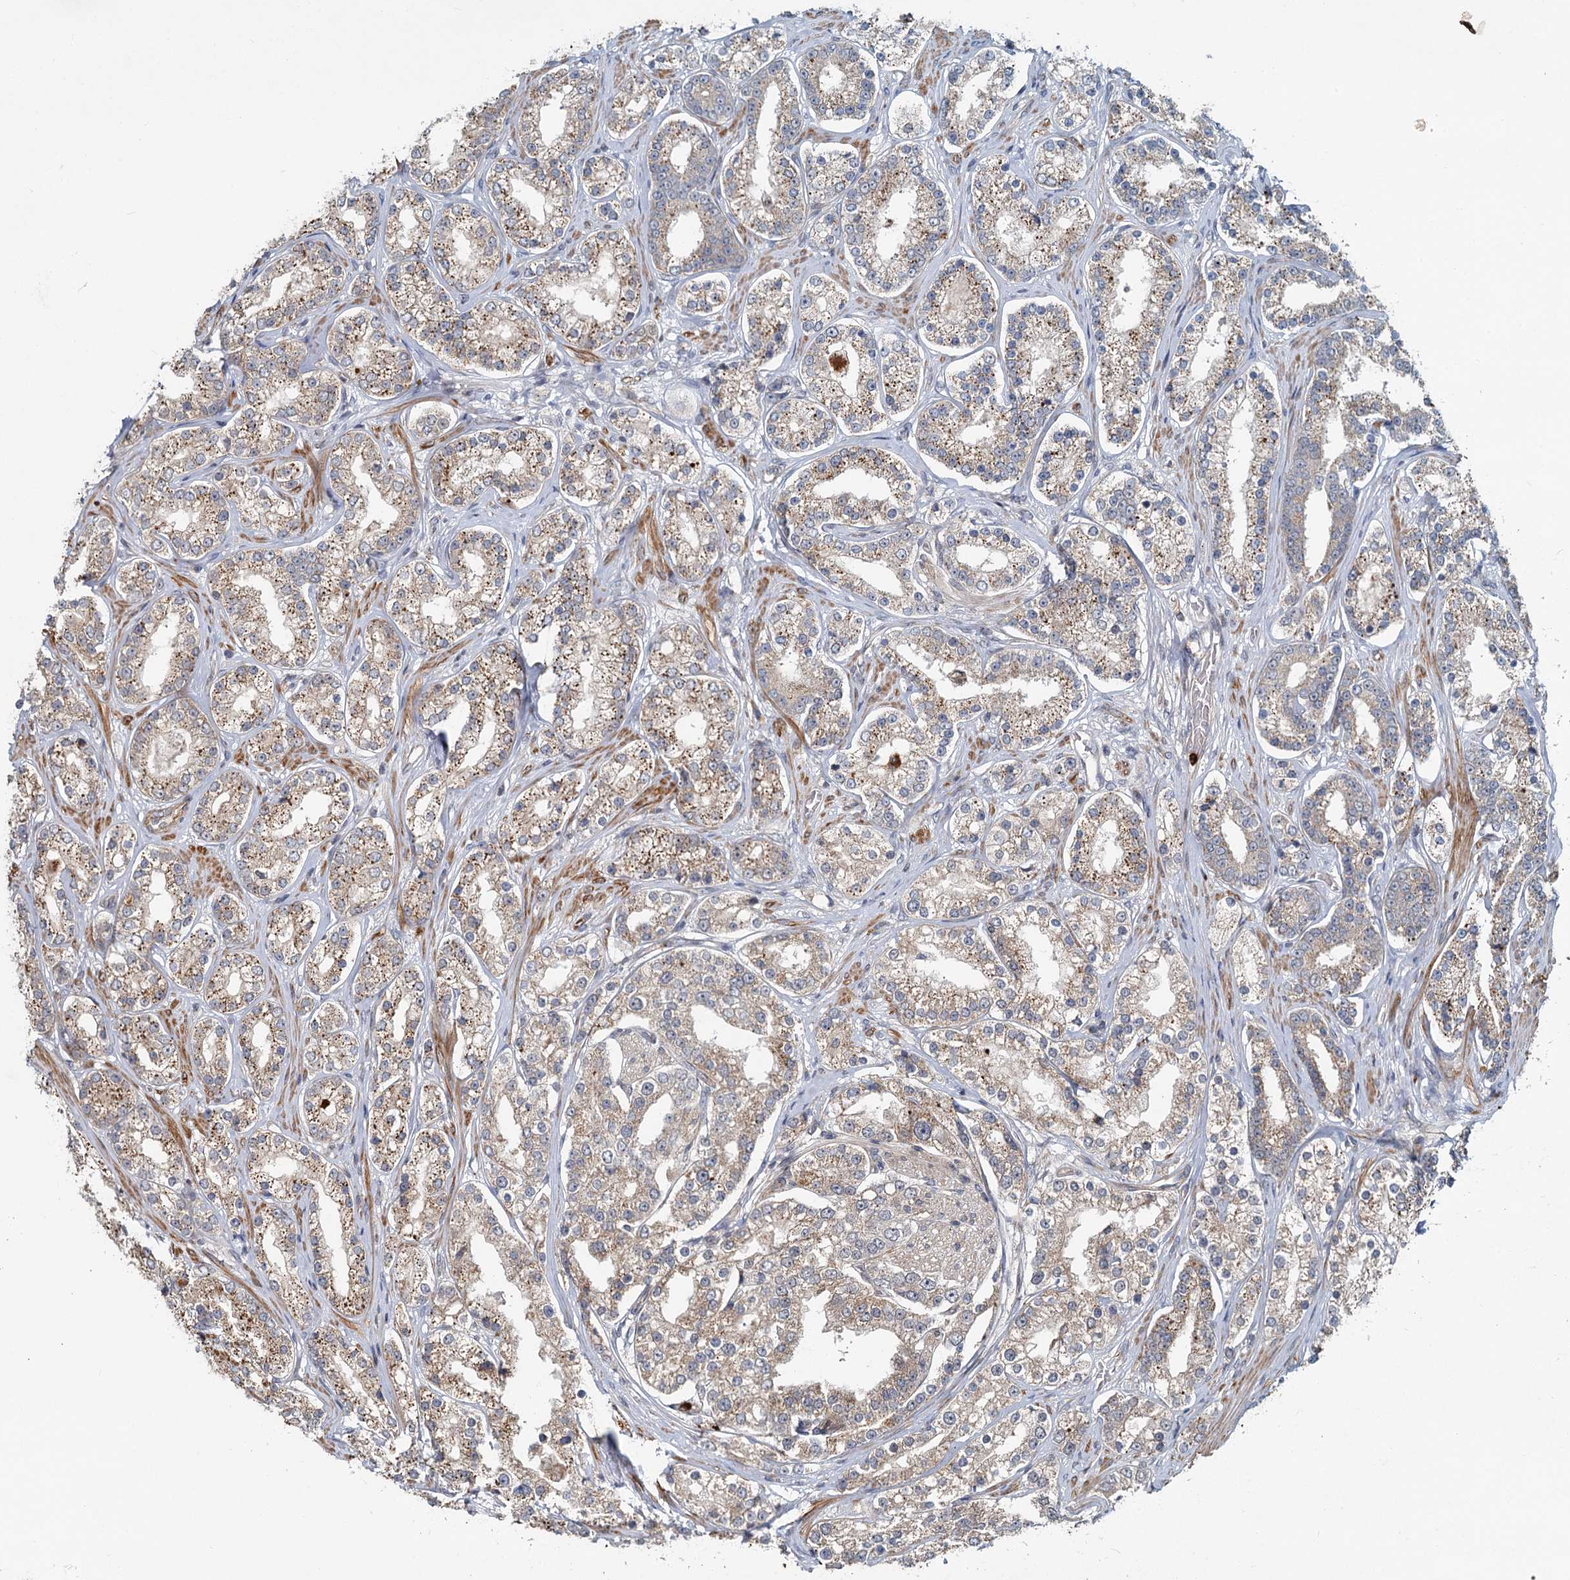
{"staining": {"intensity": "moderate", "quantity": ">75%", "location": "cytoplasmic/membranous"}, "tissue": "prostate cancer", "cell_type": "Tumor cells", "image_type": "cancer", "snomed": [{"axis": "morphology", "description": "Normal tissue, NOS"}, {"axis": "morphology", "description": "Adenocarcinoma, High grade"}, {"axis": "topography", "description": "Prostate"}], "caption": "Immunohistochemistry (IHC) histopathology image of neoplastic tissue: human adenocarcinoma (high-grade) (prostate) stained using IHC displays medium levels of moderate protein expression localized specifically in the cytoplasmic/membranous of tumor cells, appearing as a cytoplasmic/membranous brown color.", "gene": "ADCY2", "patient": {"sex": "male", "age": 83}}